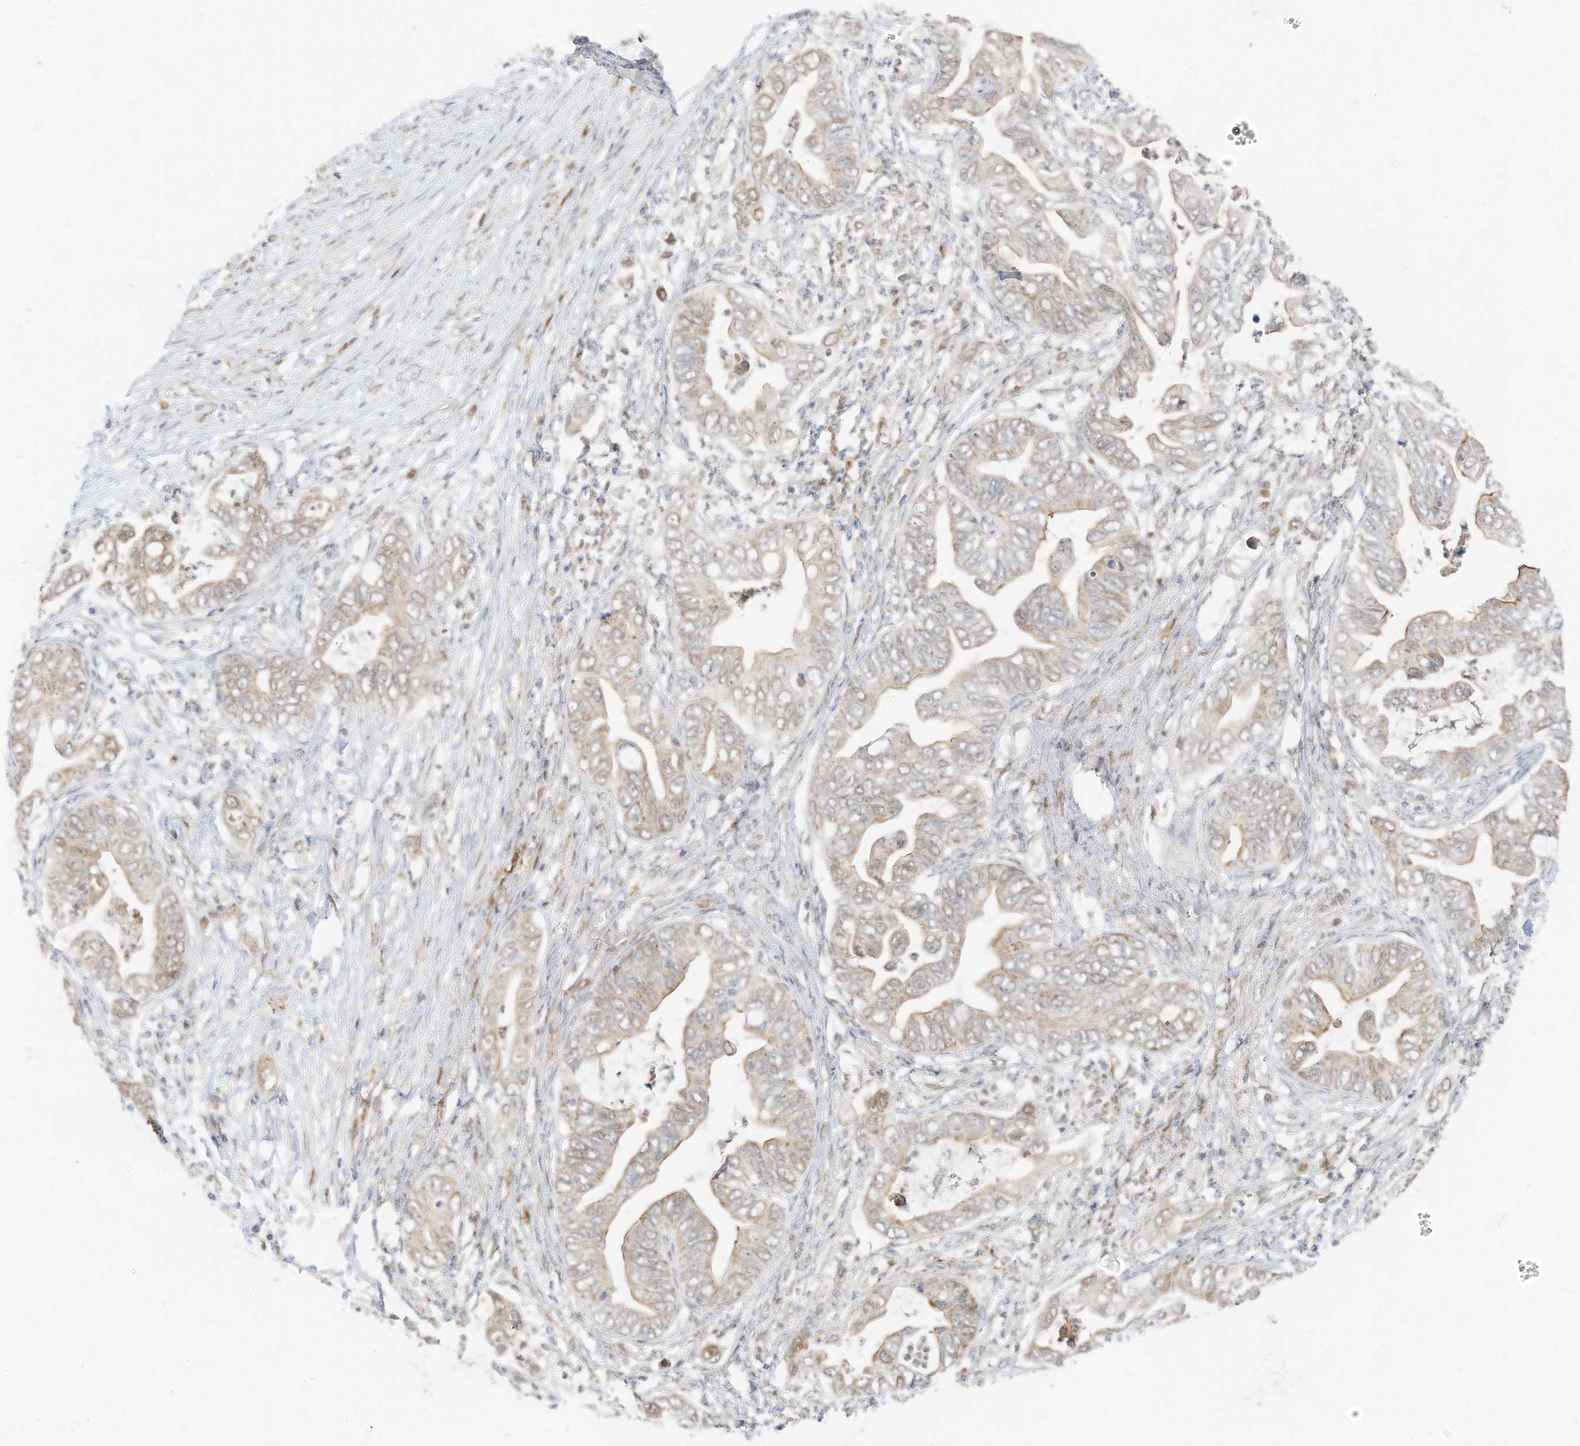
{"staining": {"intensity": "weak", "quantity": ">75%", "location": "cytoplasmic/membranous"}, "tissue": "pancreatic cancer", "cell_type": "Tumor cells", "image_type": "cancer", "snomed": [{"axis": "morphology", "description": "Adenocarcinoma, NOS"}, {"axis": "topography", "description": "Pancreas"}], "caption": "The histopathology image shows staining of pancreatic cancer, revealing weak cytoplasmic/membranous protein positivity (brown color) within tumor cells.", "gene": "MTUS2", "patient": {"sex": "male", "age": 75}}